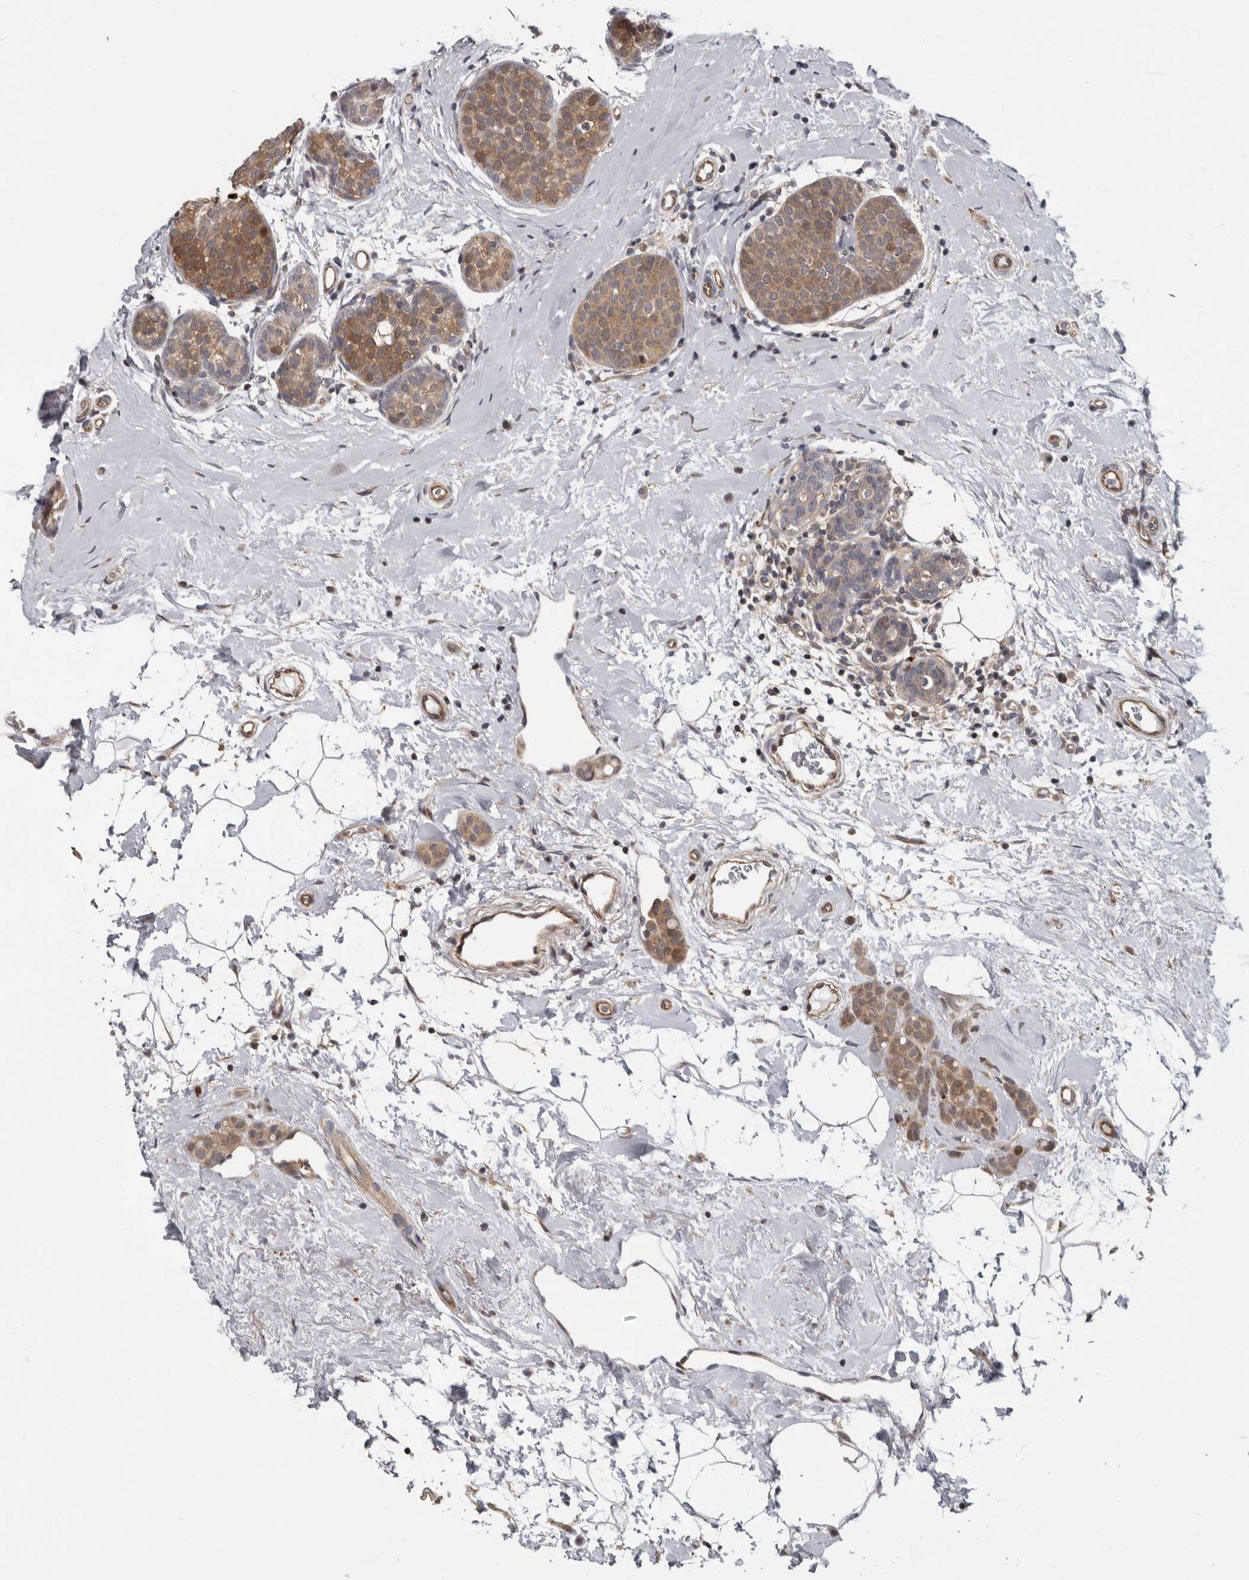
{"staining": {"intensity": "weak", "quantity": ">75%", "location": "cytoplasmic/membranous"}, "tissue": "breast cancer", "cell_type": "Tumor cells", "image_type": "cancer", "snomed": [{"axis": "morphology", "description": "Lobular carcinoma, in situ"}, {"axis": "morphology", "description": "Lobular carcinoma"}, {"axis": "topography", "description": "Breast"}], "caption": "Breast lobular carcinoma in situ stained for a protein reveals weak cytoplasmic/membranous positivity in tumor cells.", "gene": "FGFR4", "patient": {"sex": "female", "age": 41}}